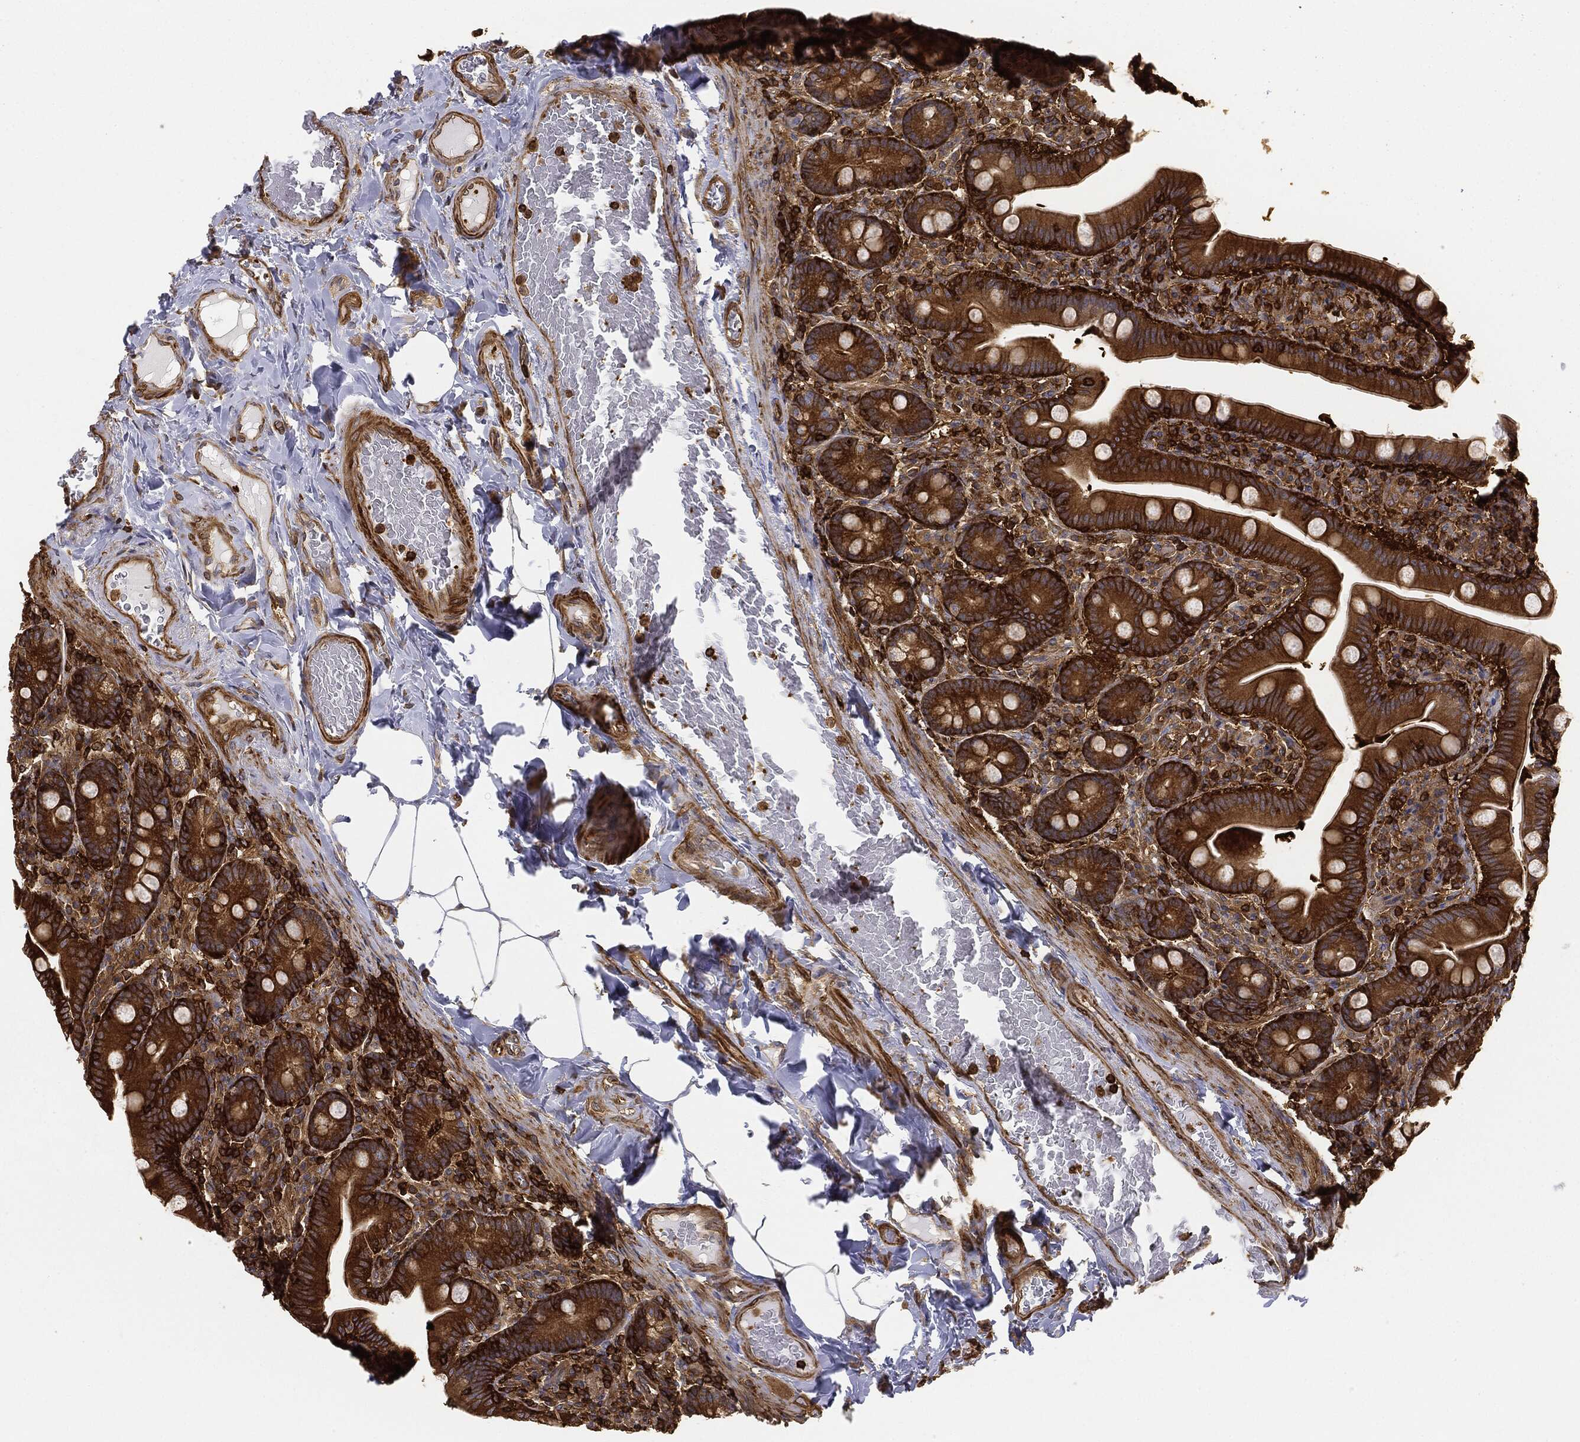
{"staining": {"intensity": "strong", "quantity": ">75%", "location": "cytoplasmic/membranous"}, "tissue": "small intestine", "cell_type": "Glandular cells", "image_type": "normal", "snomed": [{"axis": "morphology", "description": "Normal tissue, NOS"}, {"axis": "topography", "description": "Small intestine"}], "caption": "Immunohistochemistry micrograph of normal human small intestine stained for a protein (brown), which exhibits high levels of strong cytoplasmic/membranous staining in about >75% of glandular cells.", "gene": "WDR1", "patient": {"sex": "male", "age": 66}}